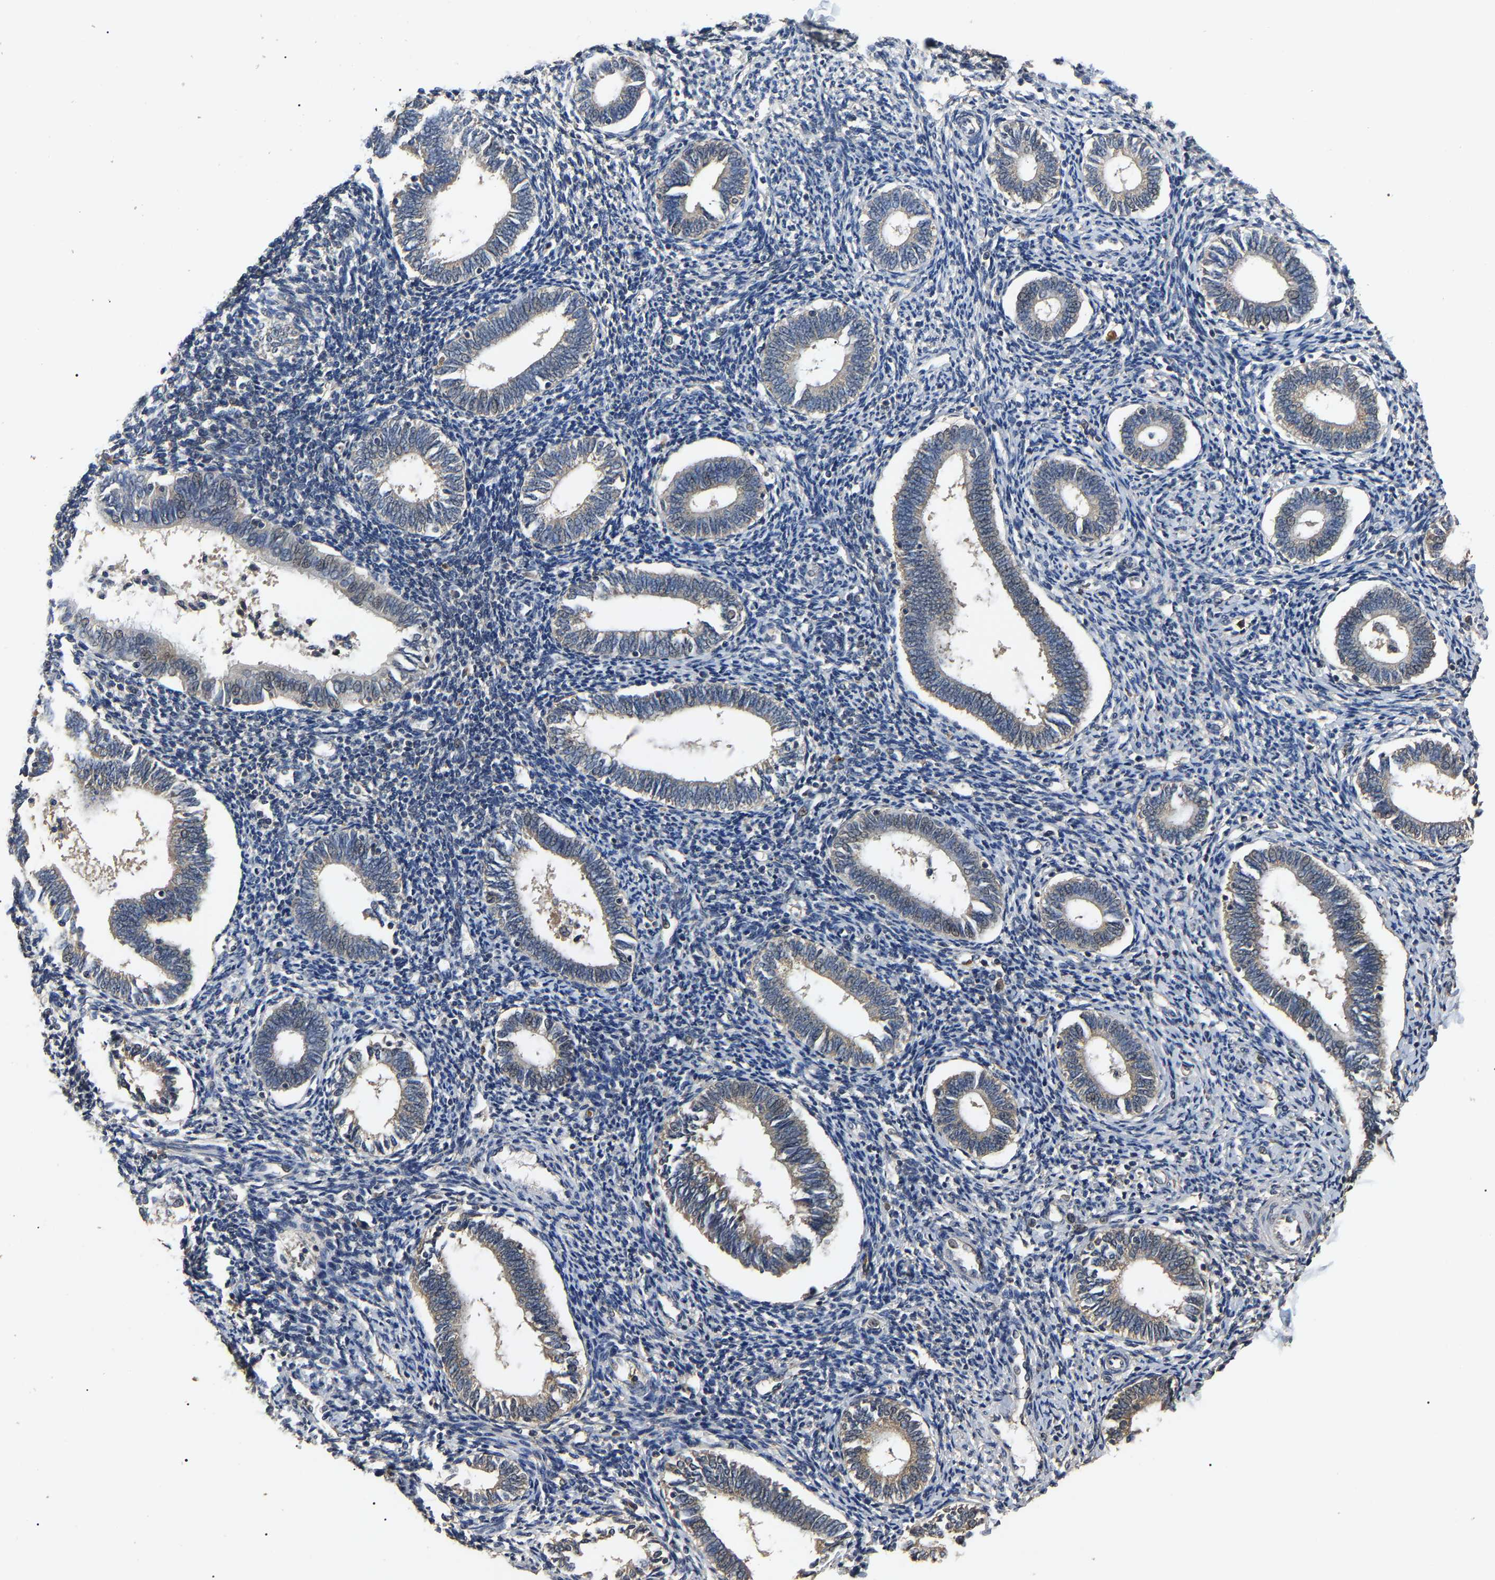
{"staining": {"intensity": "negative", "quantity": "none", "location": "none"}, "tissue": "endometrium", "cell_type": "Cells in endometrial stroma", "image_type": "normal", "snomed": [{"axis": "morphology", "description": "Normal tissue, NOS"}, {"axis": "topography", "description": "Endometrium"}], "caption": "Protein analysis of unremarkable endometrium exhibits no significant staining in cells in endometrial stroma.", "gene": "PSMD8", "patient": {"sex": "female", "age": 41}}